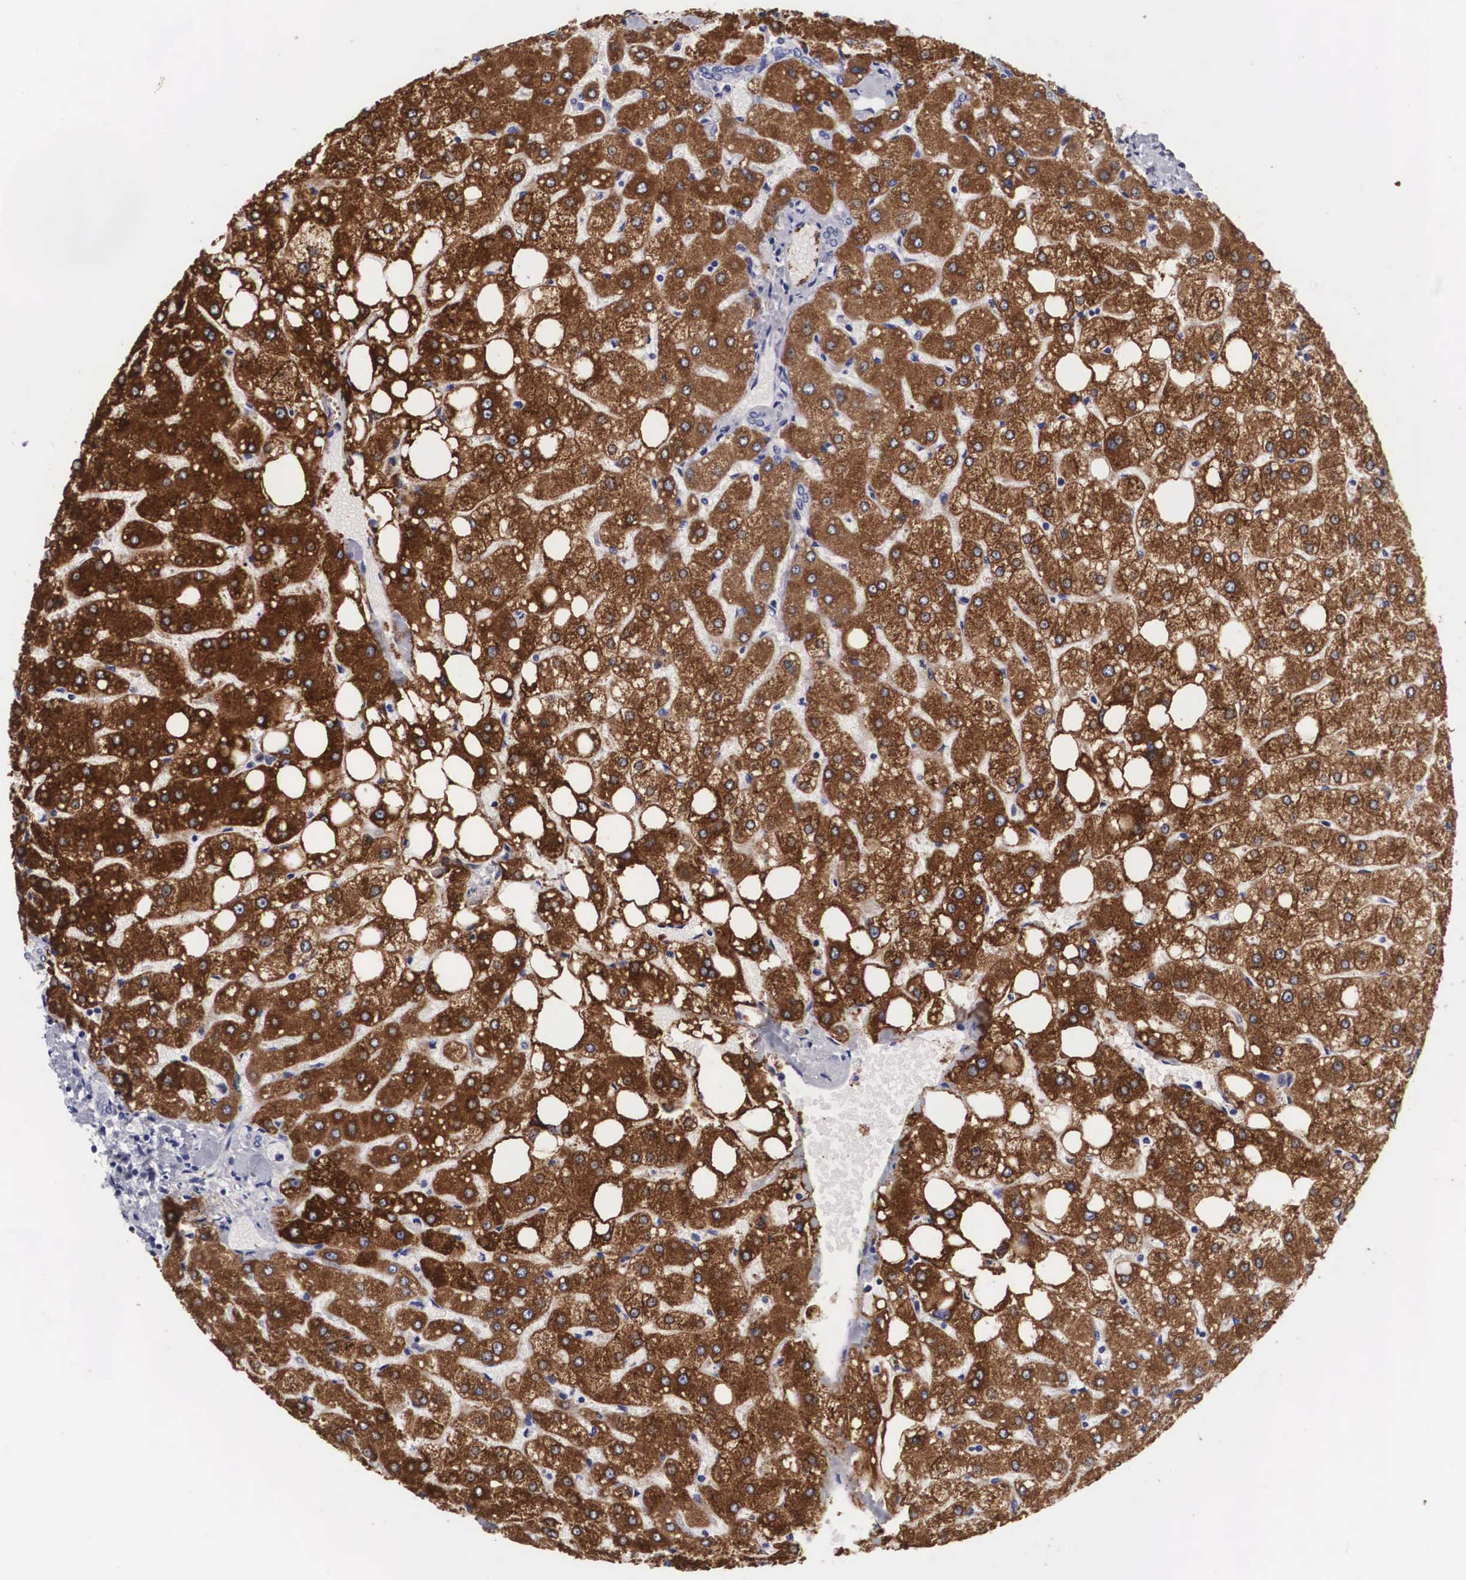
{"staining": {"intensity": "negative", "quantity": "none", "location": "none"}, "tissue": "liver", "cell_type": "Cholangiocytes", "image_type": "normal", "snomed": [{"axis": "morphology", "description": "Normal tissue, NOS"}, {"axis": "topography", "description": "Liver"}], "caption": "The photomicrograph shows no significant positivity in cholangiocytes of liver.", "gene": "ARMCX3", "patient": {"sex": "male", "age": 35}}